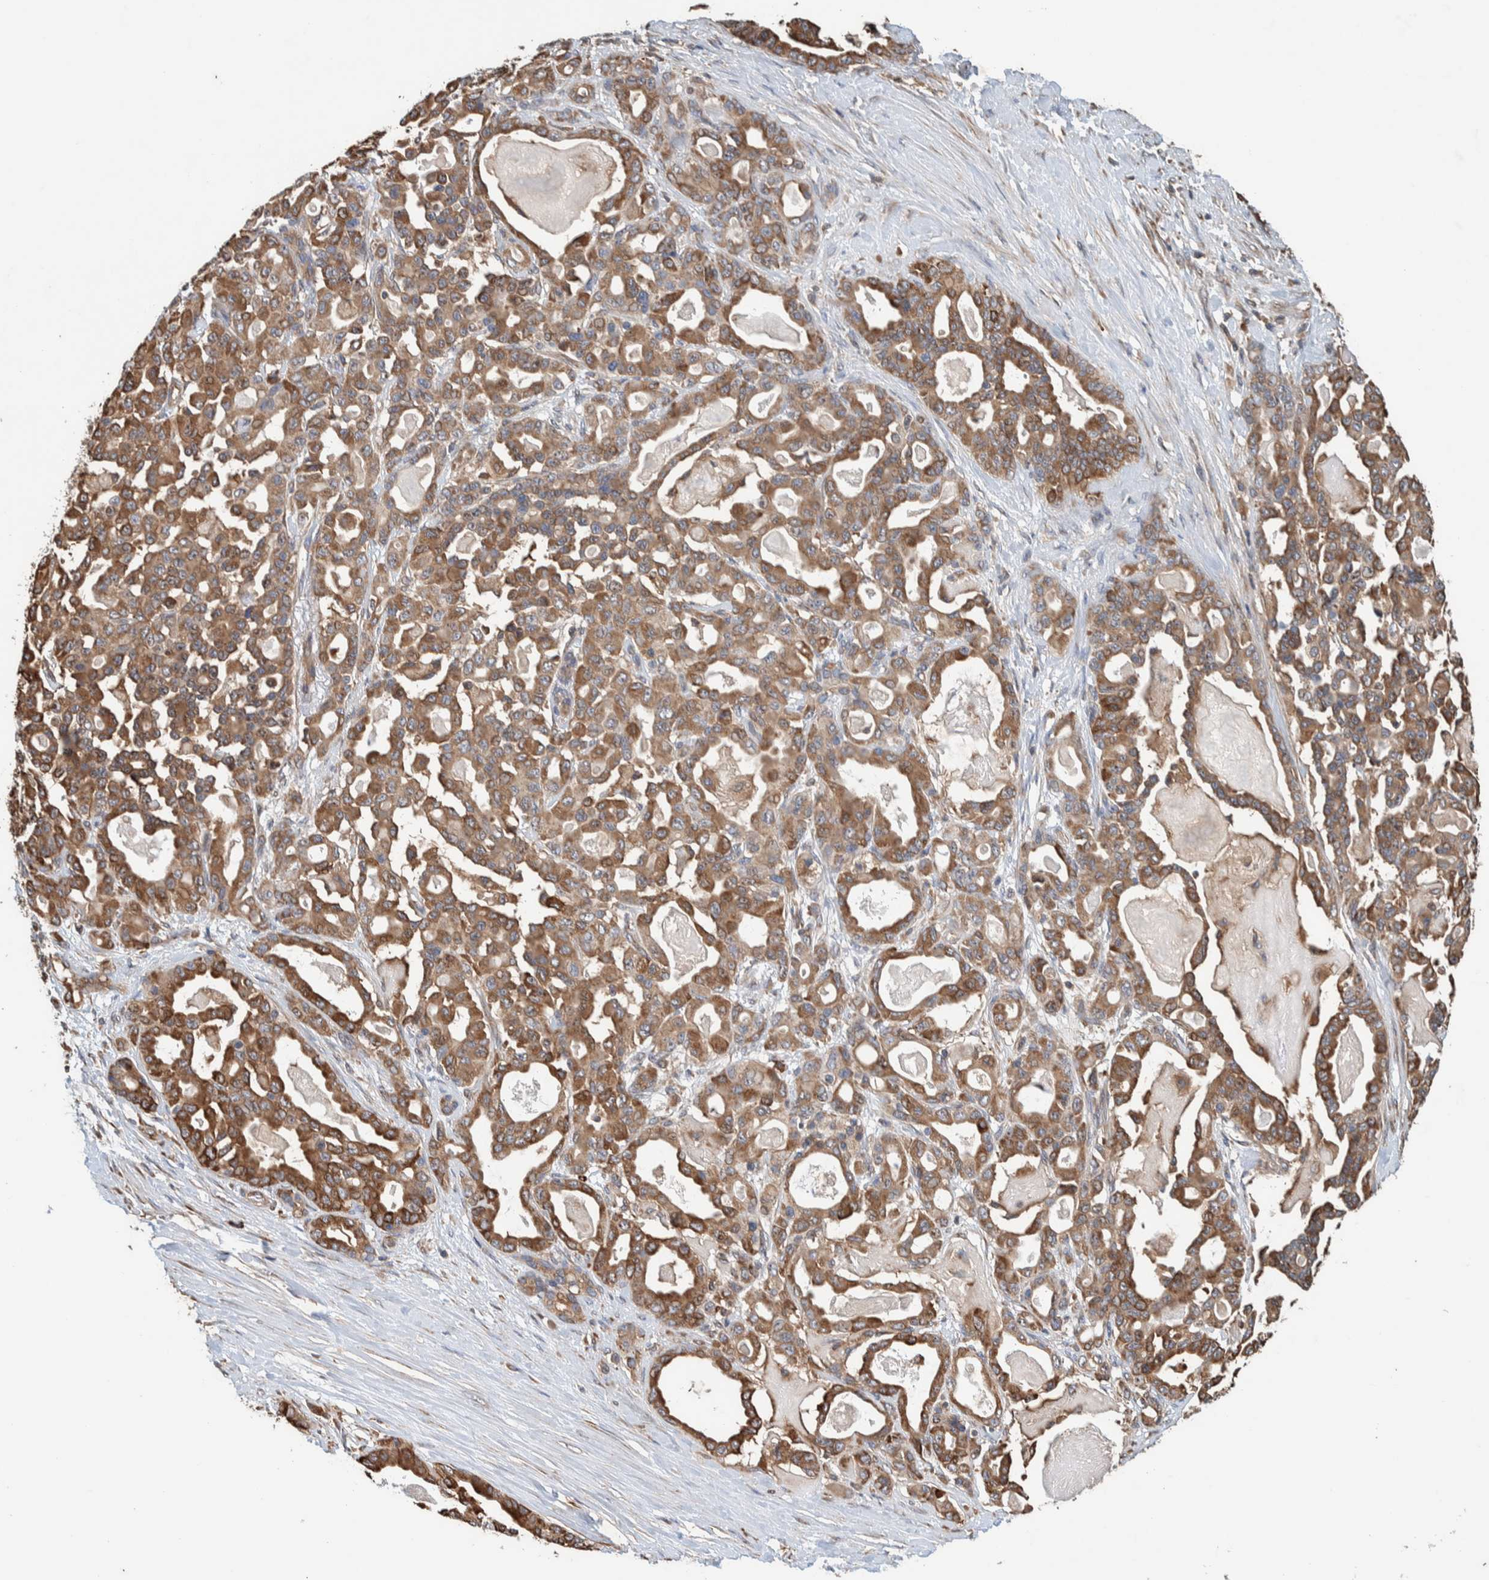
{"staining": {"intensity": "moderate", "quantity": ">75%", "location": "cytoplasmic/membranous"}, "tissue": "pancreatic cancer", "cell_type": "Tumor cells", "image_type": "cancer", "snomed": [{"axis": "morphology", "description": "Adenocarcinoma, NOS"}, {"axis": "topography", "description": "Pancreas"}], "caption": "Pancreatic cancer stained for a protein (brown) exhibits moderate cytoplasmic/membranous positive positivity in about >75% of tumor cells.", "gene": "PLA2G3", "patient": {"sex": "male", "age": 63}}